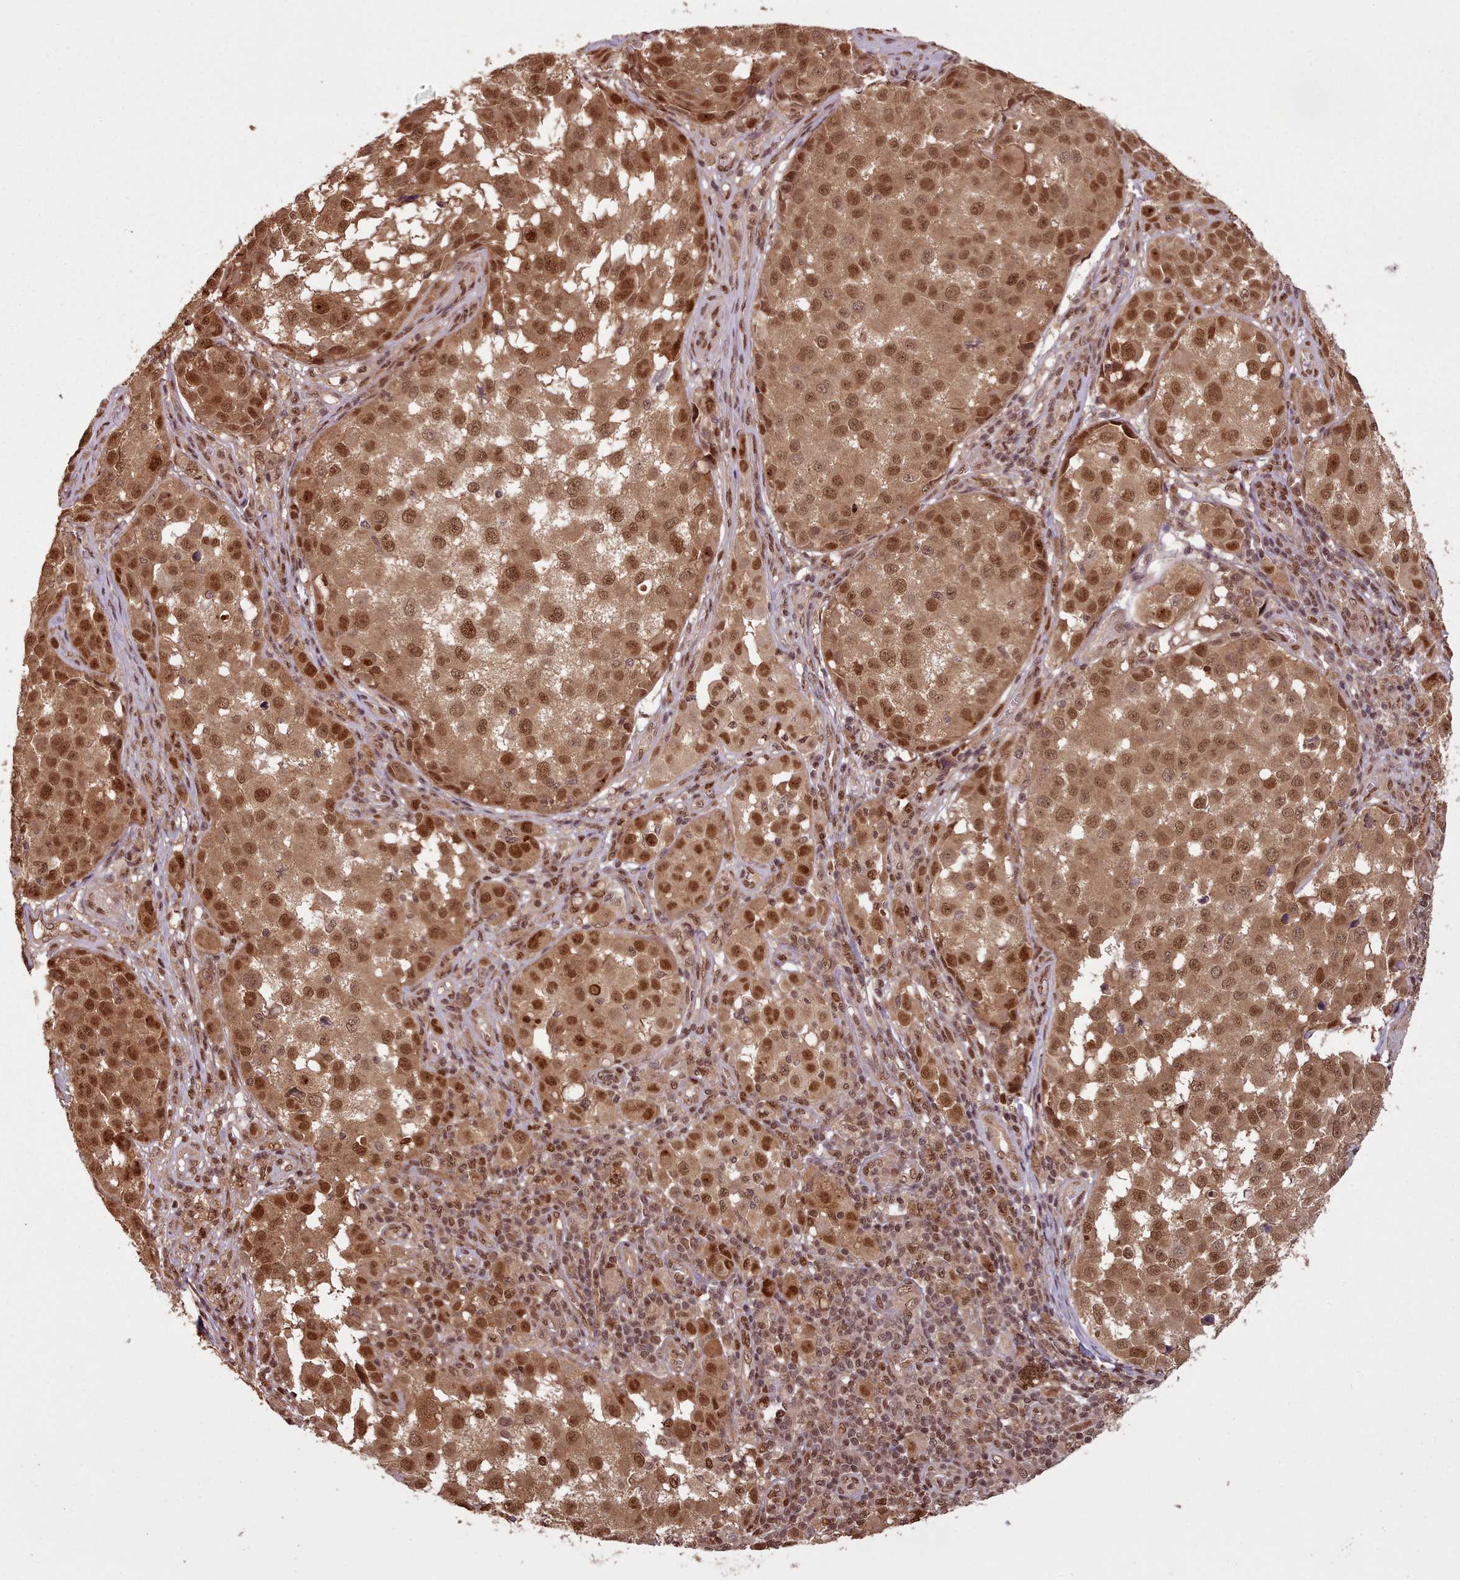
{"staining": {"intensity": "strong", "quantity": ">75%", "location": "cytoplasmic/membranous,nuclear"}, "tissue": "melanoma", "cell_type": "Tumor cells", "image_type": "cancer", "snomed": [{"axis": "morphology", "description": "Malignant melanoma, NOS"}, {"axis": "topography", "description": "Skin"}], "caption": "A photomicrograph of human melanoma stained for a protein shows strong cytoplasmic/membranous and nuclear brown staining in tumor cells.", "gene": "RPS27A", "patient": {"sex": "male", "age": 64}}